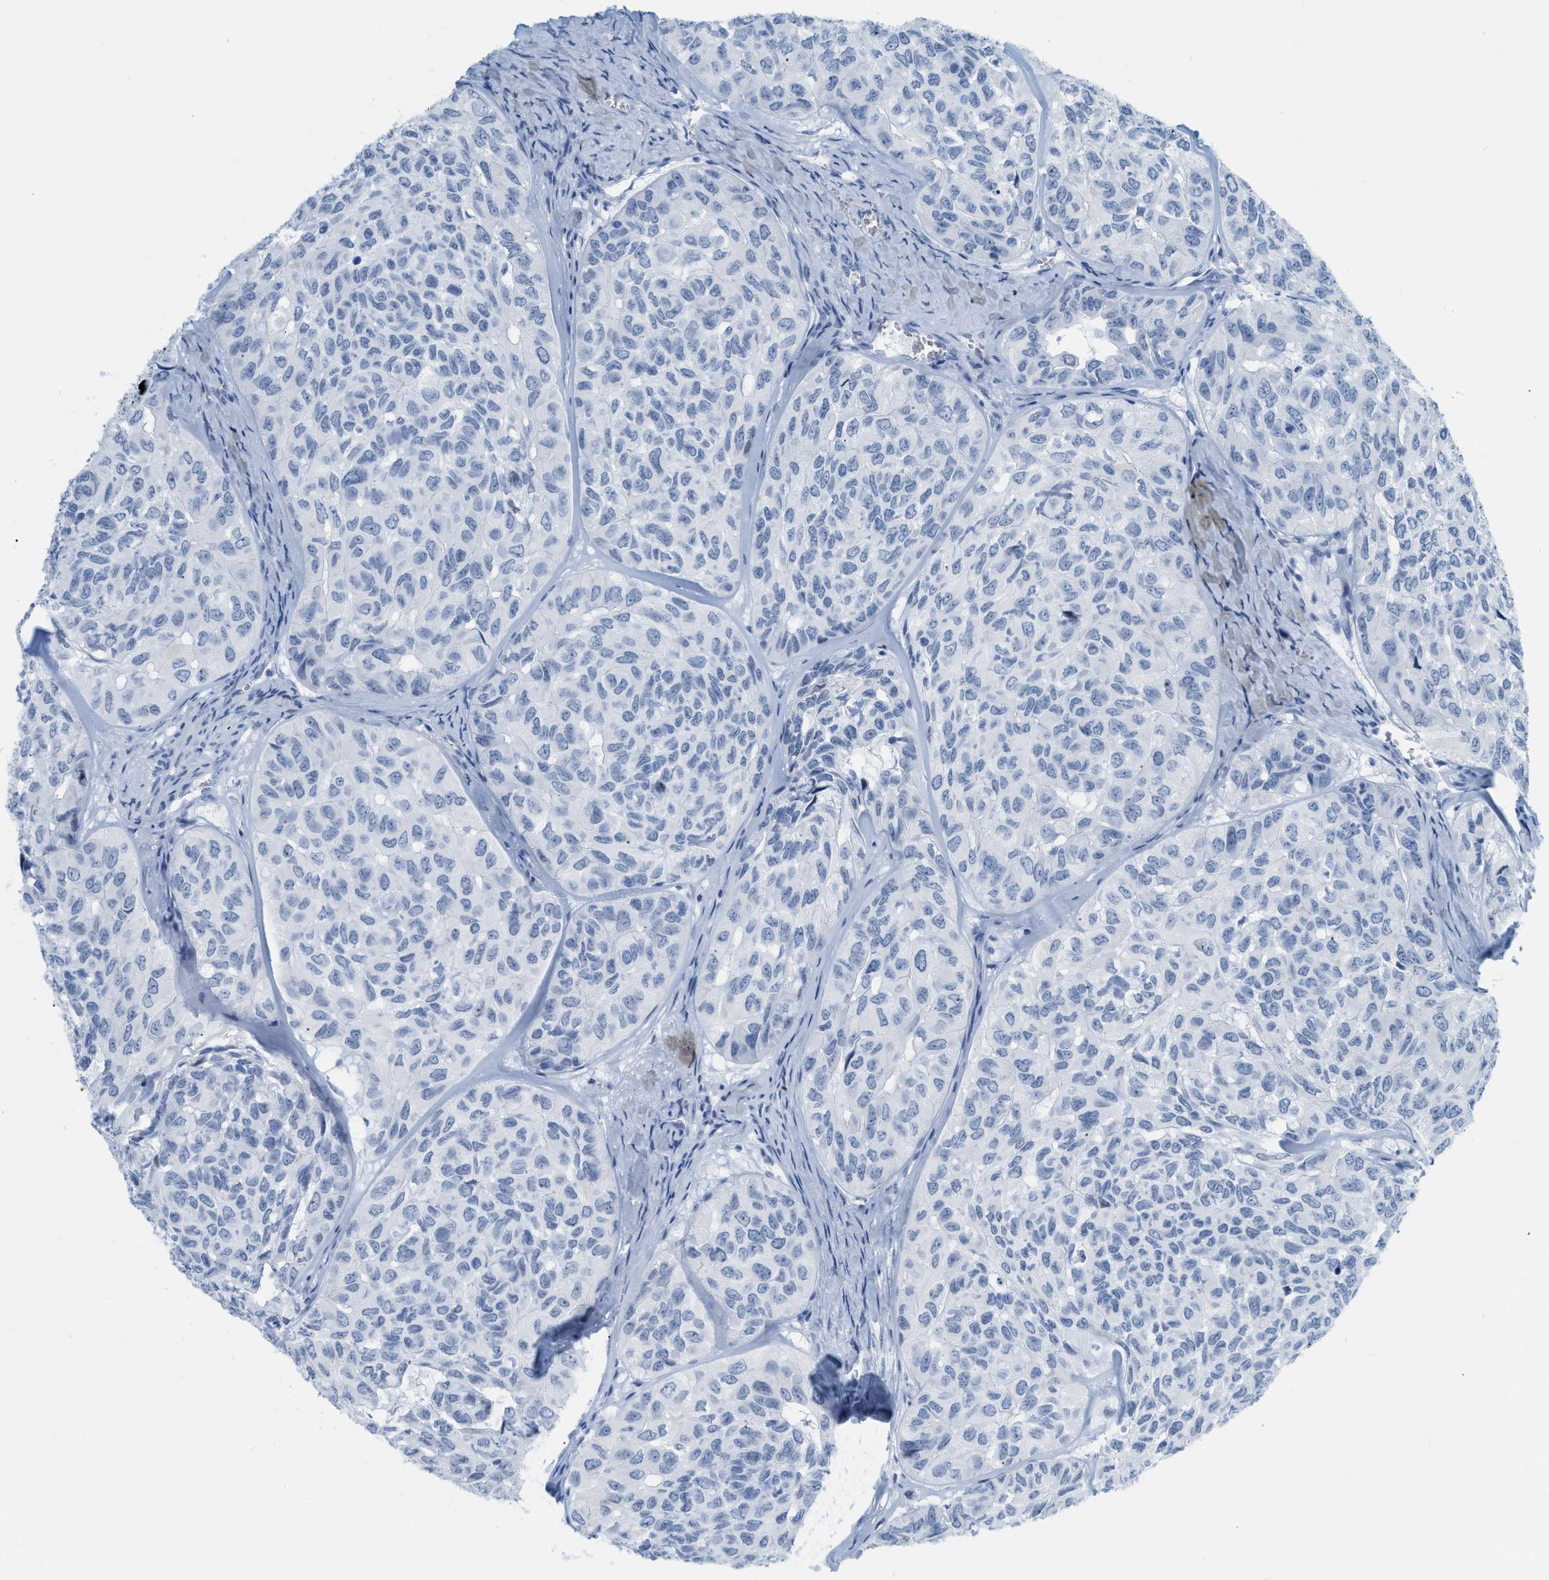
{"staining": {"intensity": "negative", "quantity": "none", "location": "none"}, "tissue": "head and neck cancer", "cell_type": "Tumor cells", "image_type": "cancer", "snomed": [{"axis": "morphology", "description": "Adenocarcinoma, NOS"}, {"axis": "topography", "description": "Salivary gland, NOS"}, {"axis": "topography", "description": "Head-Neck"}], "caption": "Immunohistochemistry of human head and neck adenocarcinoma exhibits no expression in tumor cells.", "gene": "DES", "patient": {"sex": "female", "age": 76}}